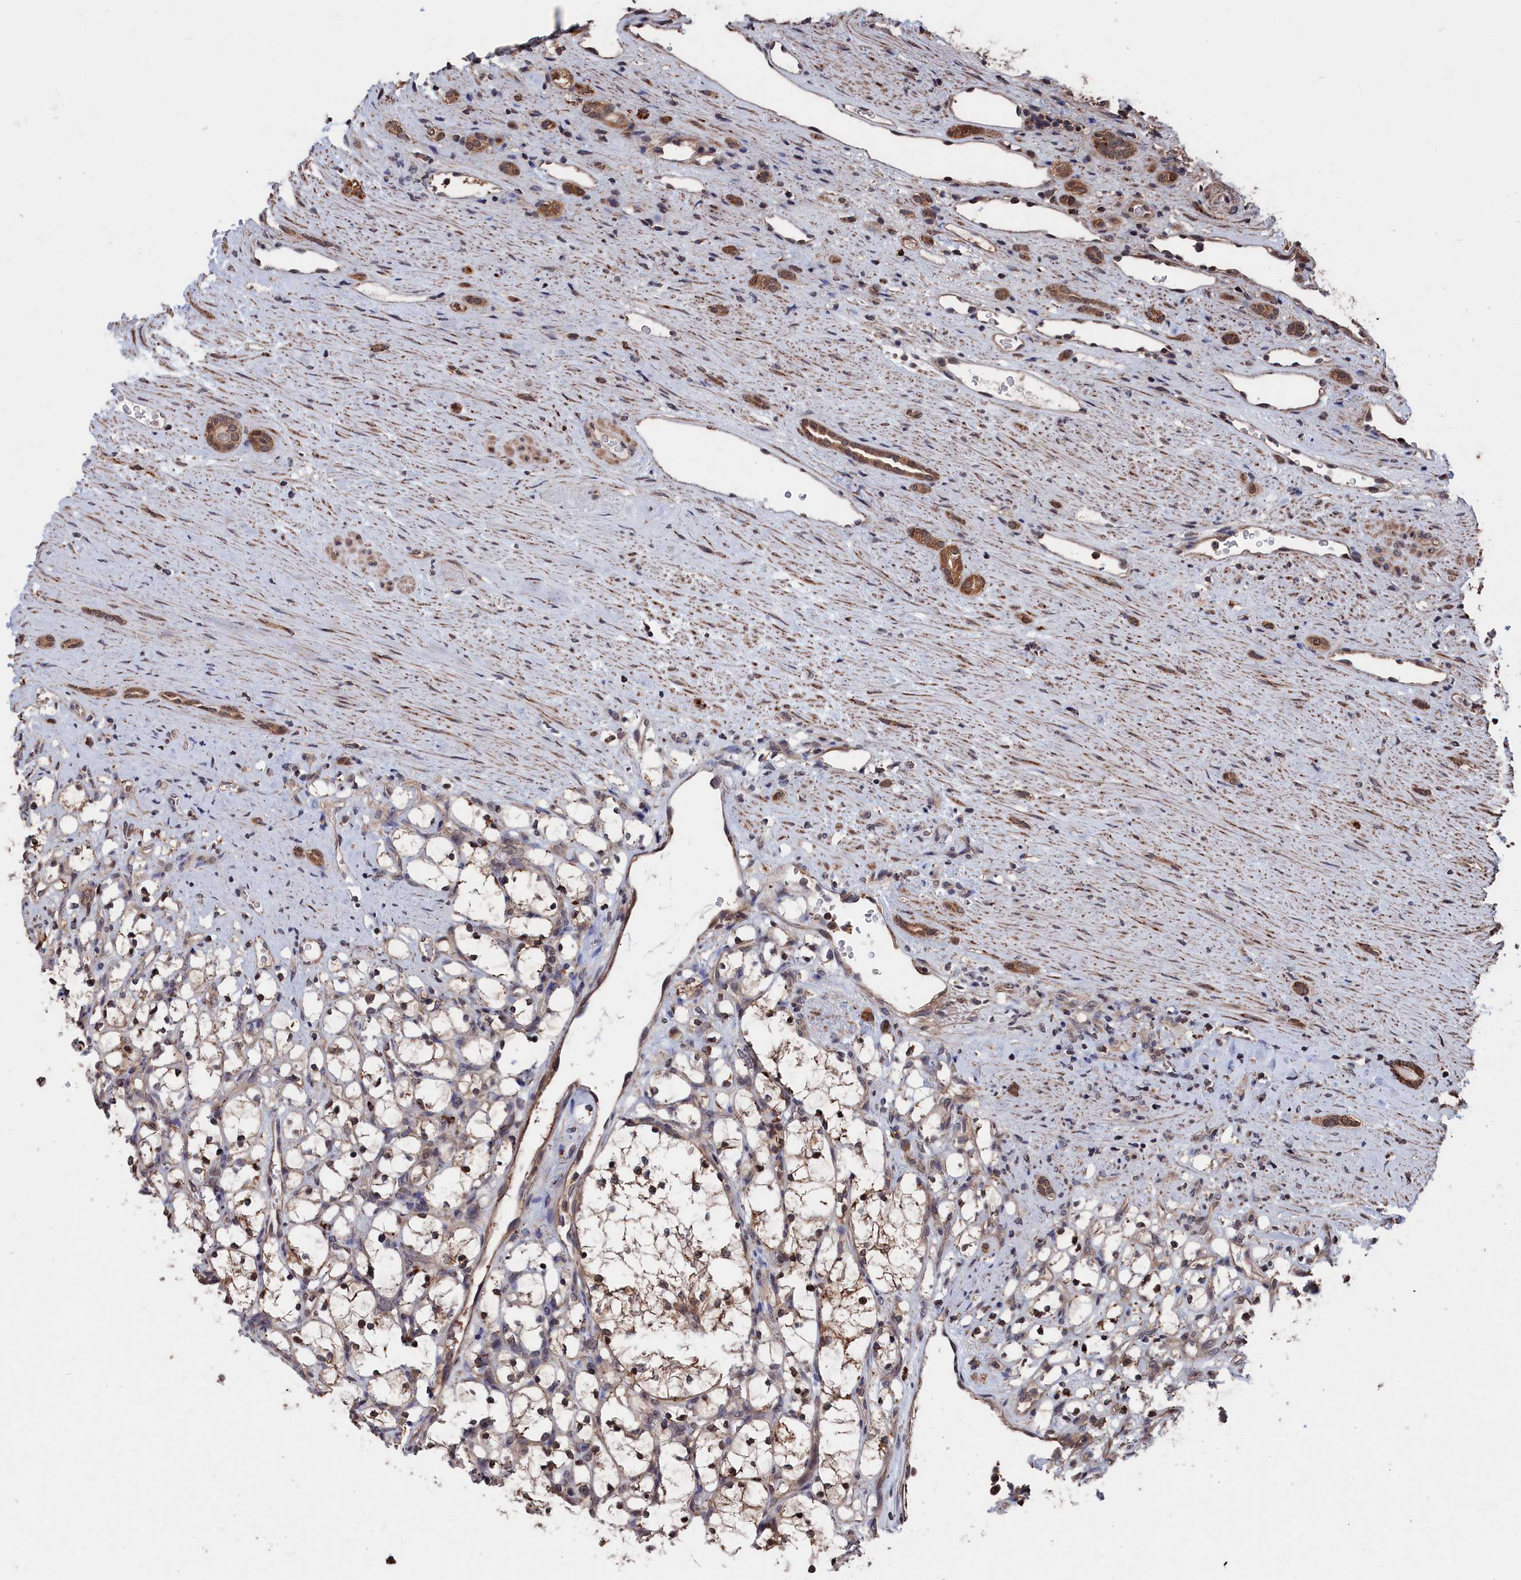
{"staining": {"intensity": "moderate", "quantity": "<25%", "location": "cytoplasmic/membranous"}, "tissue": "renal cancer", "cell_type": "Tumor cells", "image_type": "cancer", "snomed": [{"axis": "morphology", "description": "Adenocarcinoma, NOS"}, {"axis": "topography", "description": "Kidney"}], "caption": "This image shows immunohistochemistry staining of renal cancer (adenocarcinoma), with low moderate cytoplasmic/membranous expression in approximately <25% of tumor cells.", "gene": "PDE12", "patient": {"sex": "female", "age": 69}}